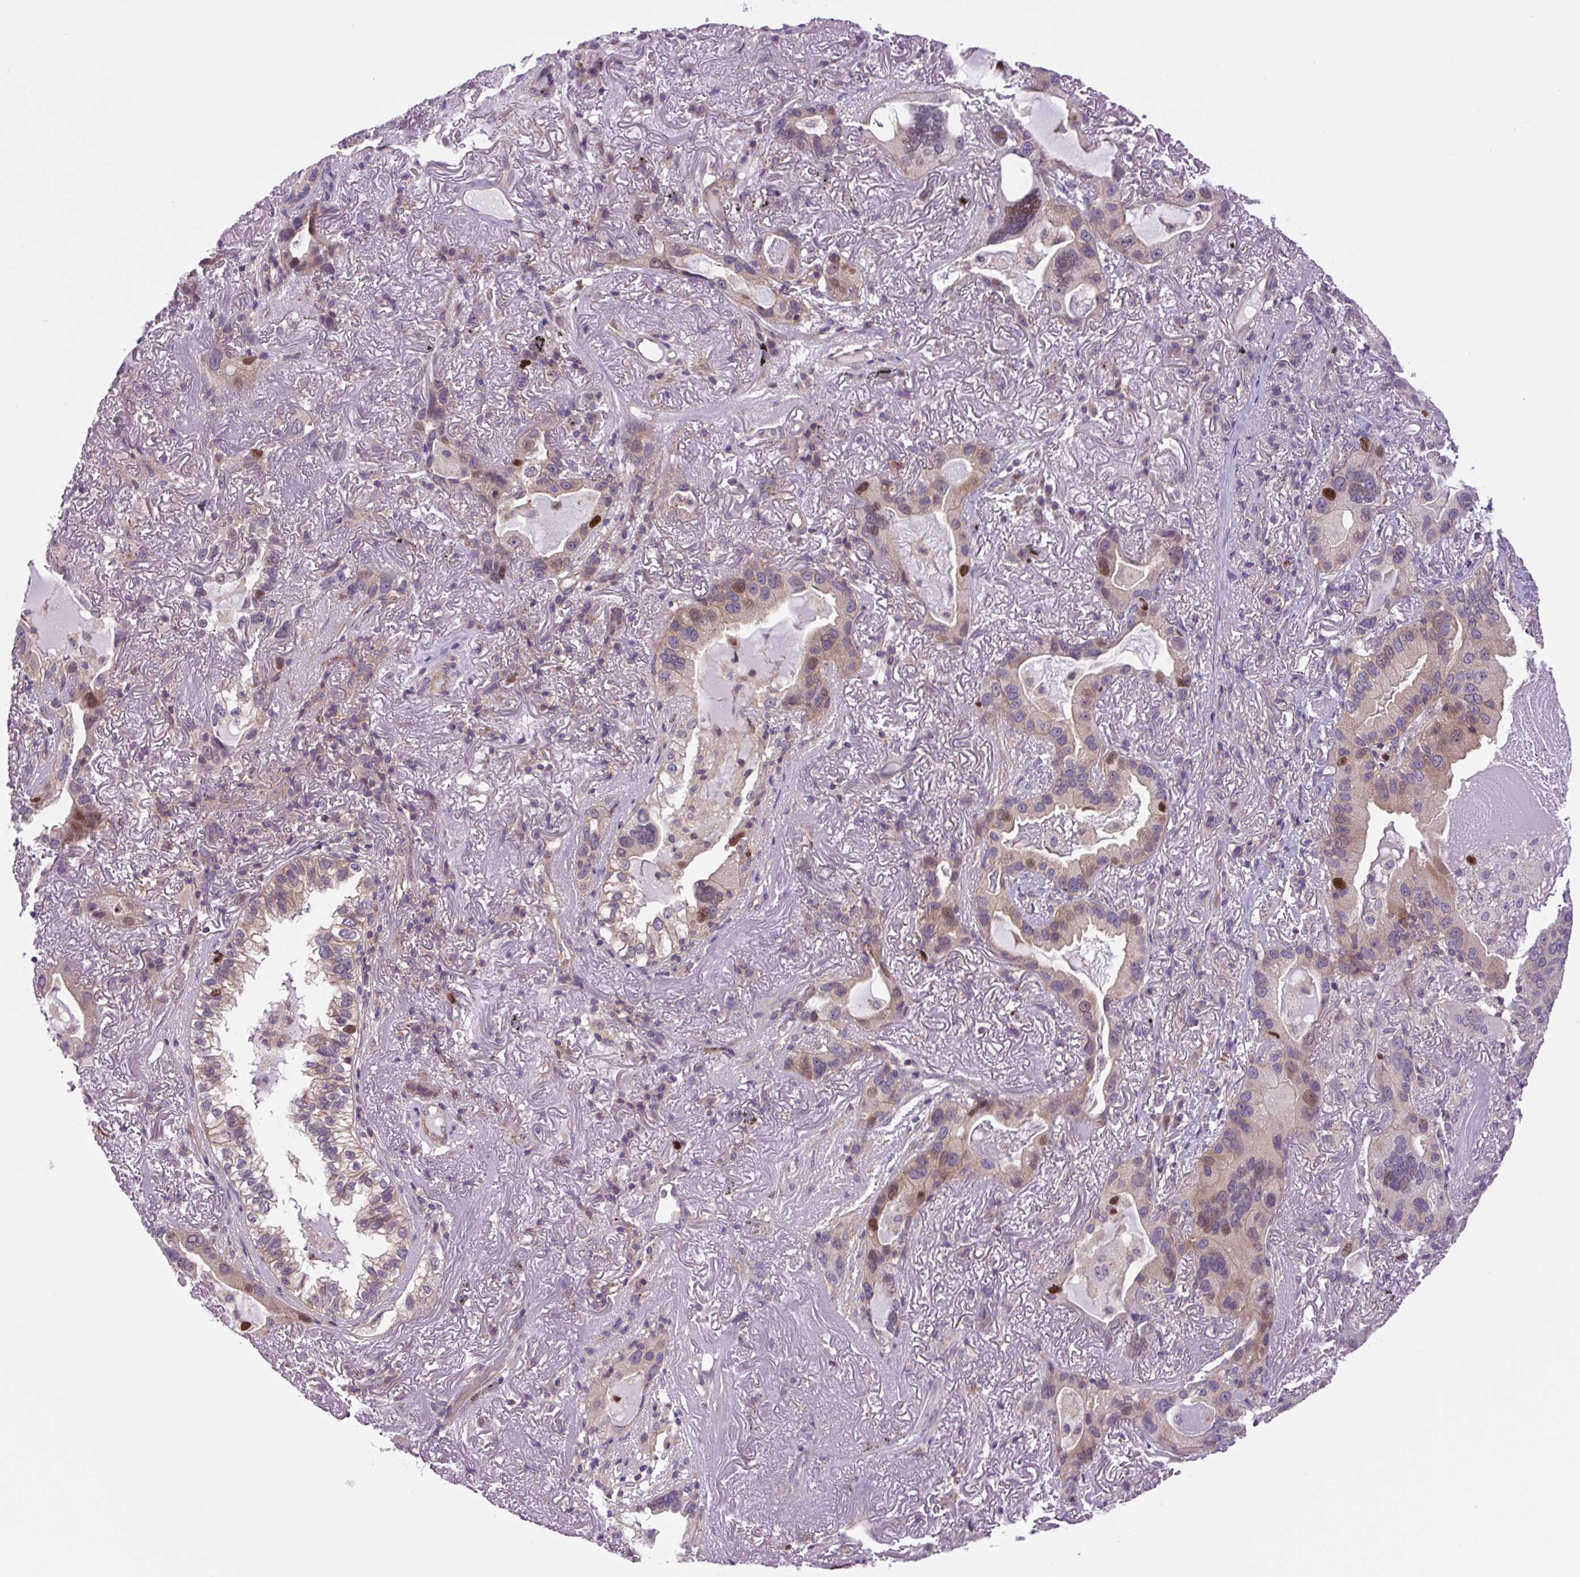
{"staining": {"intensity": "moderate", "quantity": "25%-75%", "location": "cytoplasmic/membranous,nuclear"}, "tissue": "lung cancer", "cell_type": "Tumor cells", "image_type": "cancer", "snomed": [{"axis": "morphology", "description": "Adenocarcinoma, NOS"}, {"axis": "topography", "description": "Lung"}], "caption": "Lung cancer (adenocarcinoma) stained for a protein demonstrates moderate cytoplasmic/membranous and nuclear positivity in tumor cells.", "gene": "KIFC1", "patient": {"sex": "female", "age": 69}}